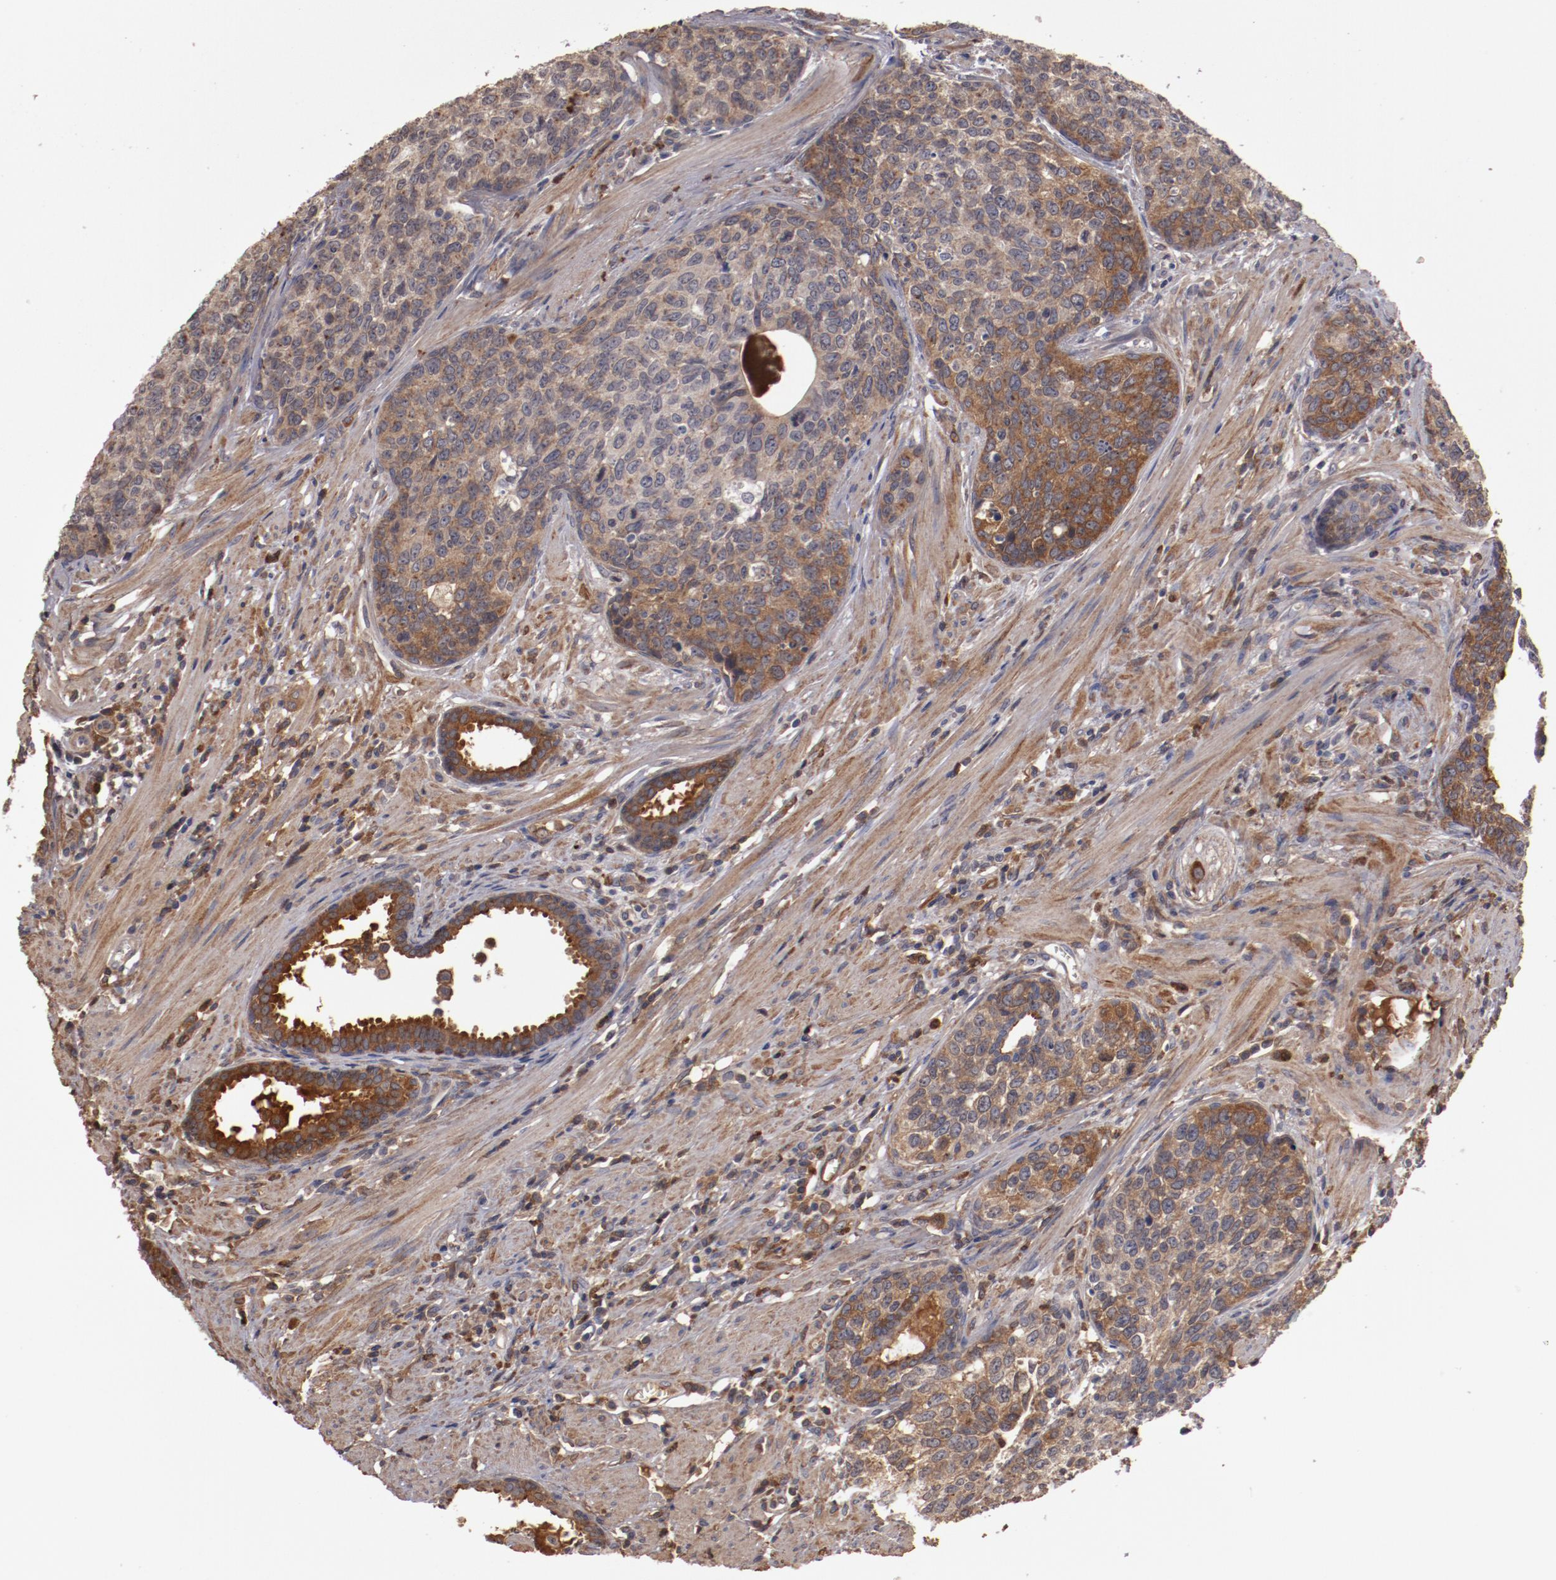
{"staining": {"intensity": "moderate", "quantity": ">75%", "location": "cytoplasmic/membranous"}, "tissue": "urothelial cancer", "cell_type": "Tumor cells", "image_type": "cancer", "snomed": [{"axis": "morphology", "description": "Urothelial carcinoma, High grade"}, {"axis": "topography", "description": "Urinary bladder"}], "caption": "Immunohistochemistry image of neoplastic tissue: human urothelial cancer stained using IHC reveals medium levels of moderate protein expression localized specifically in the cytoplasmic/membranous of tumor cells, appearing as a cytoplasmic/membranous brown color.", "gene": "SERPINA7", "patient": {"sex": "male", "age": 81}}